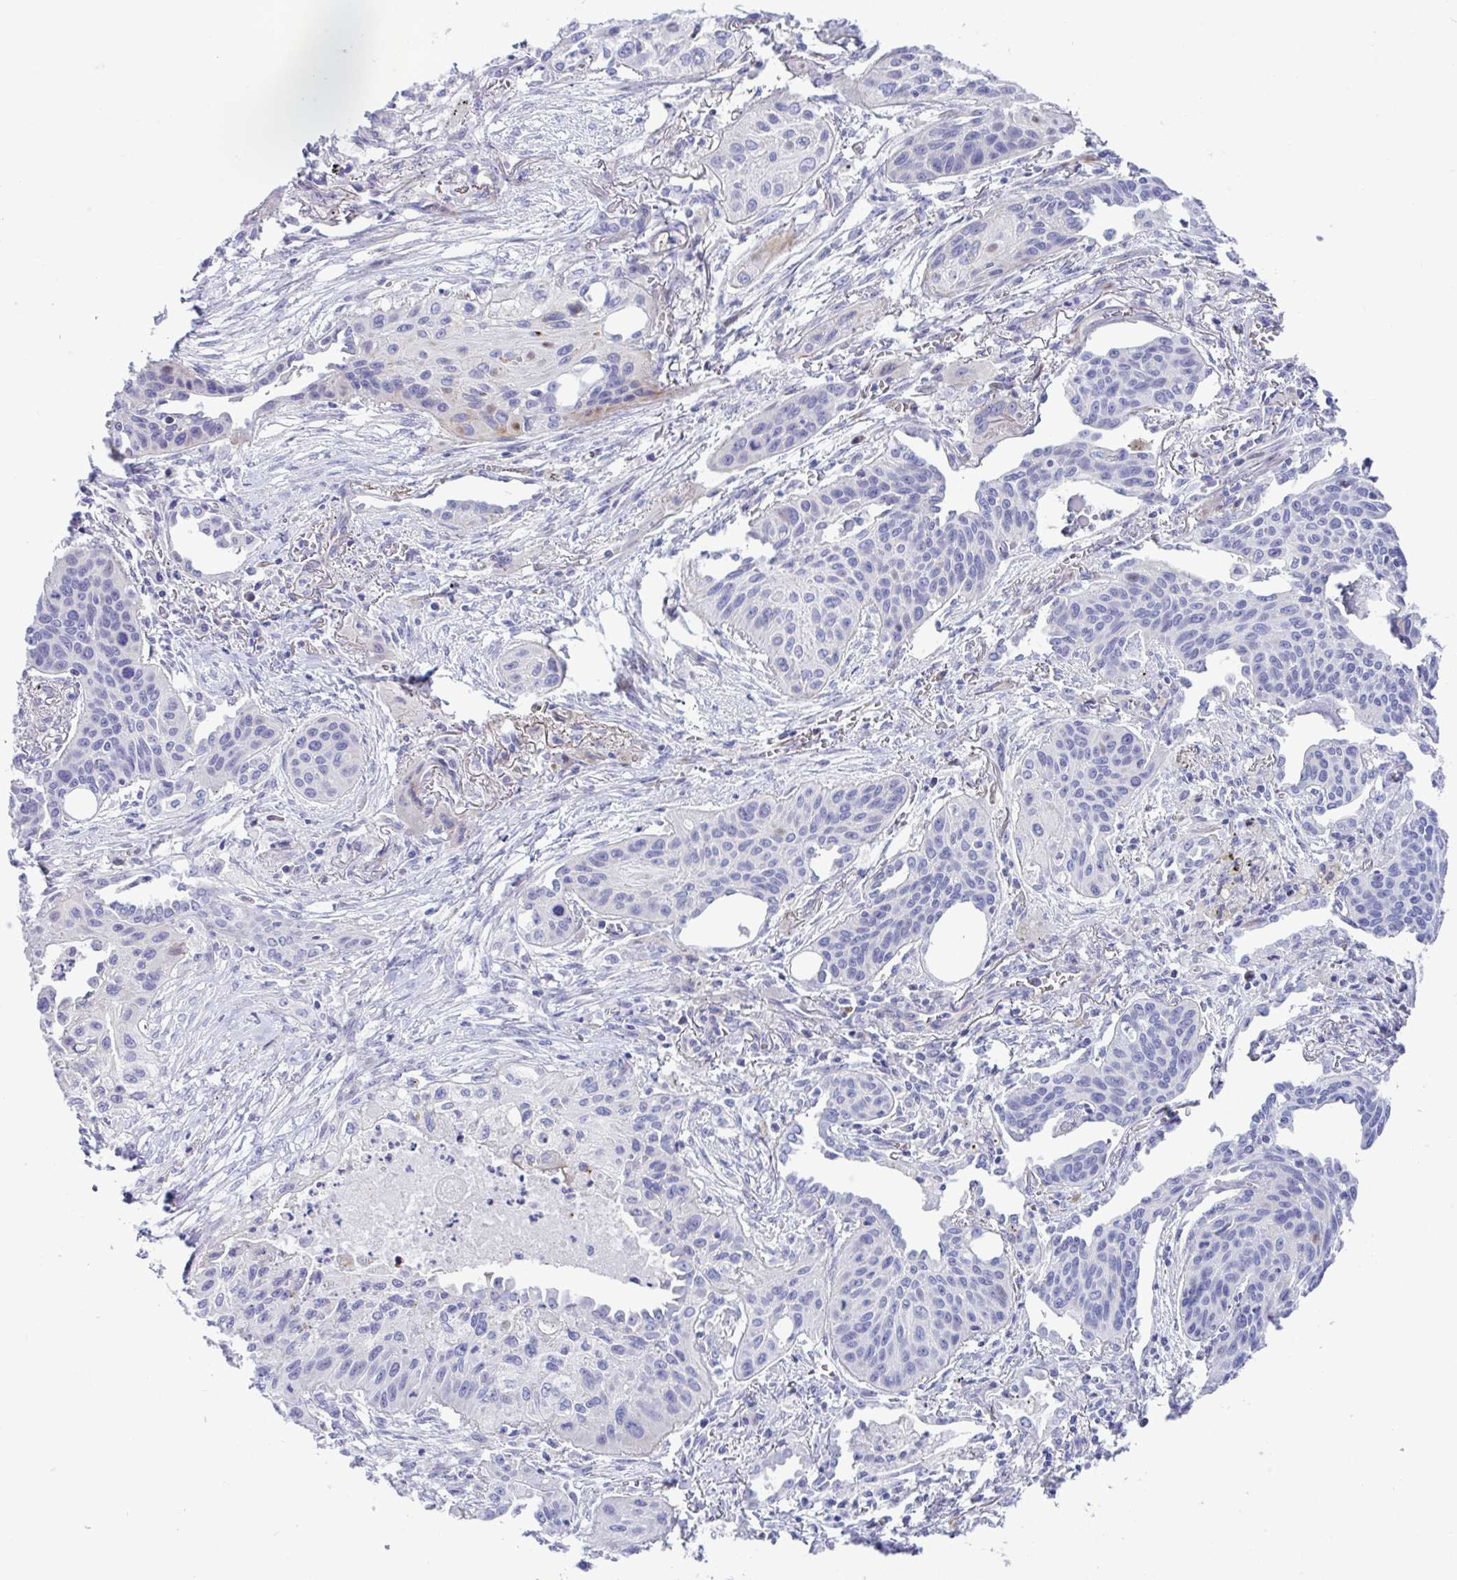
{"staining": {"intensity": "negative", "quantity": "none", "location": "none"}, "tissue": "lung cancer", "cell_type": "Tumor cells", "image_type": "cancer", "snomed": [{"axis": "morphology", "description": "Squamous cell carcinoma, NOS"}, {"axis": "topography", "description": "Lung"}], "caption": "This micrograph is of lung squamous cell carcinoma stained with immunohistochemistry (IHC) to label a protein in brown with the nuclei are counter-stained blue. There is no staining in tumor cells.", "gene": "ZNF713", "patient": {"sex": "male", "age": 71}}